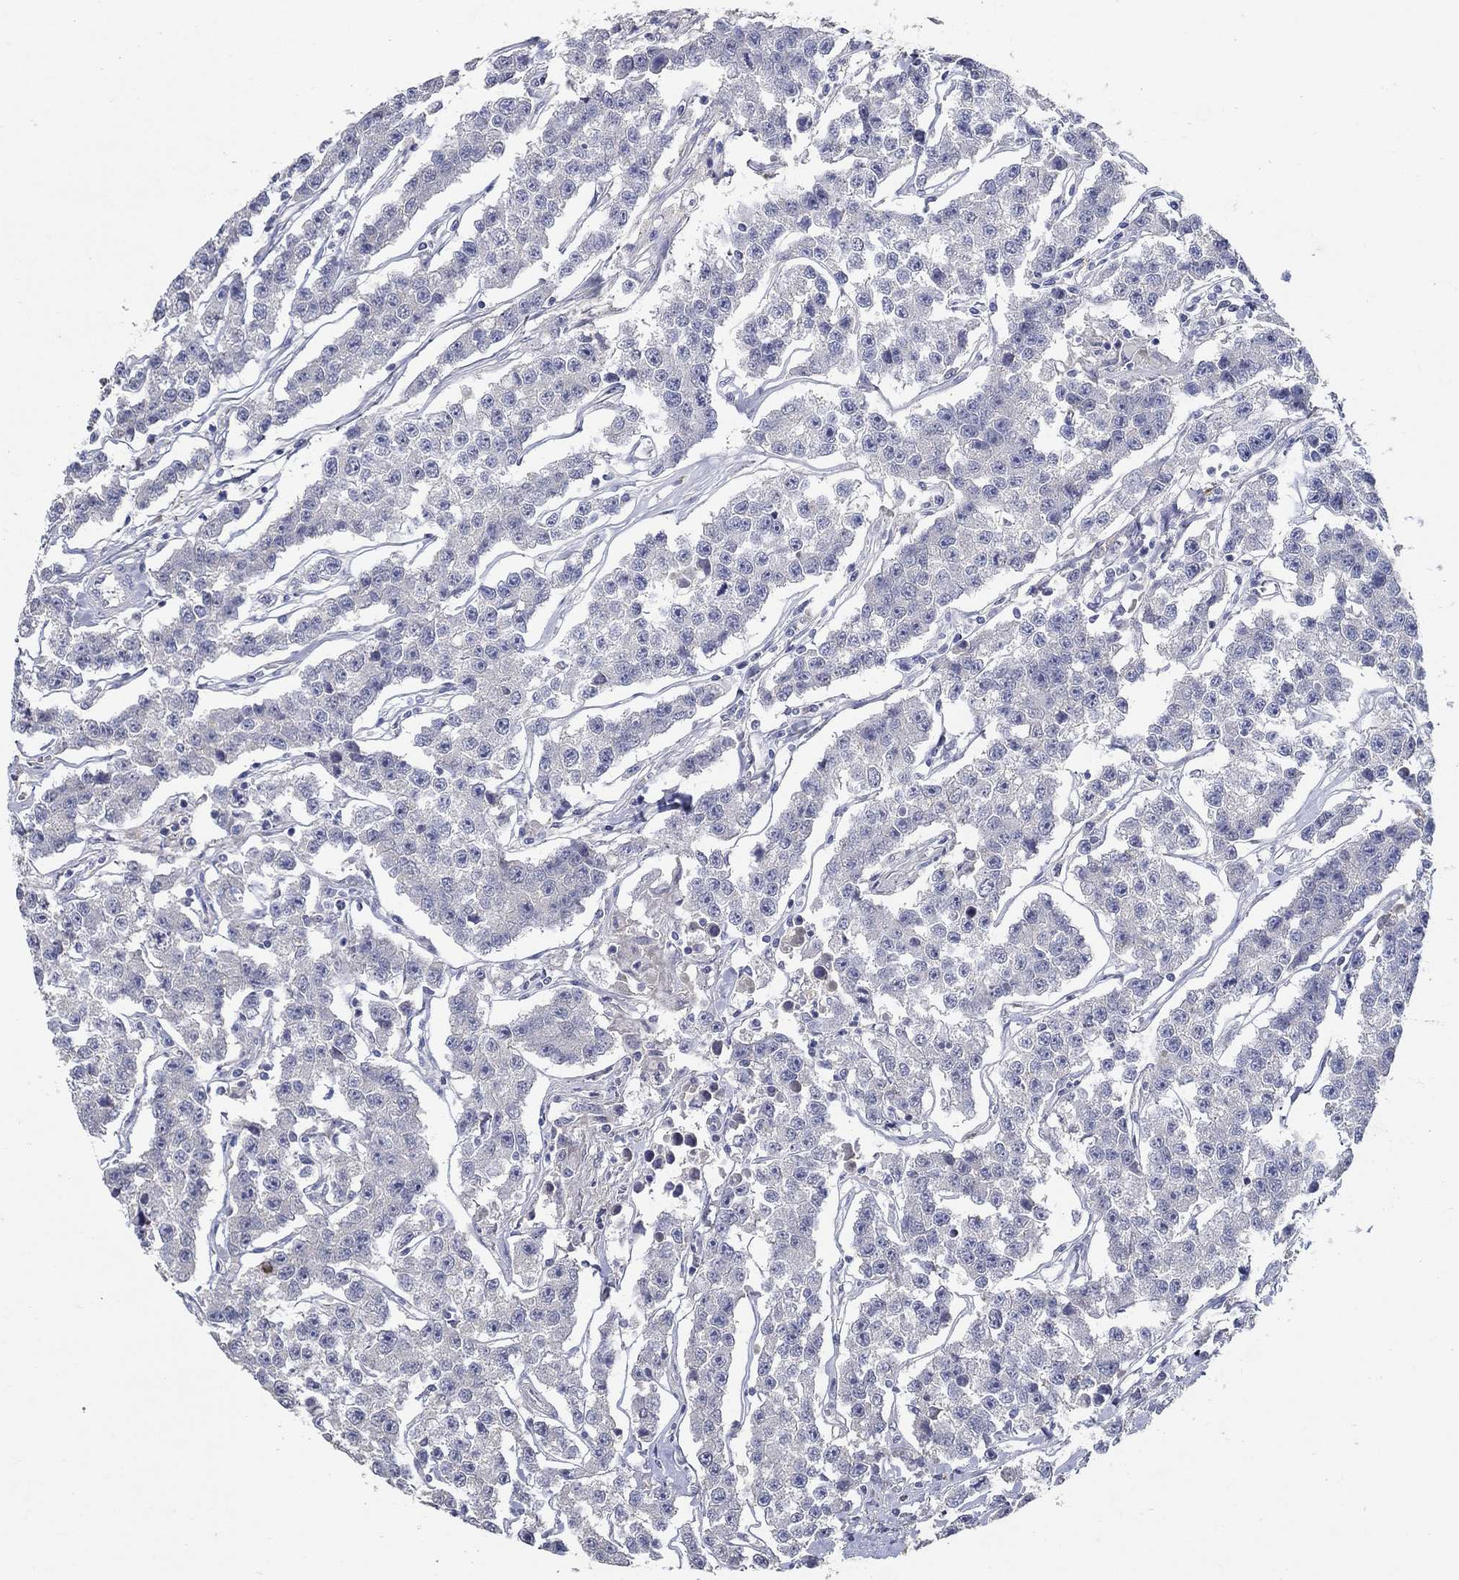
{"staining": {"intensity": "negative", "quantity": "none", "location": "none"}, "tissue": "testis cancer", "cell_type": "Tumor cells", "image_type": "cancer", "snomed": [{"axis": "morphology", "description": "Seminoma, NOS"}, {"axis": "topography", "description": "Testis"}], "caption": "Histopathology image shows no significant protein positivity in tumor cells of seminoma (testis).", "gene": "PROZ", "patient": {"sex": "male", "age": 59}}